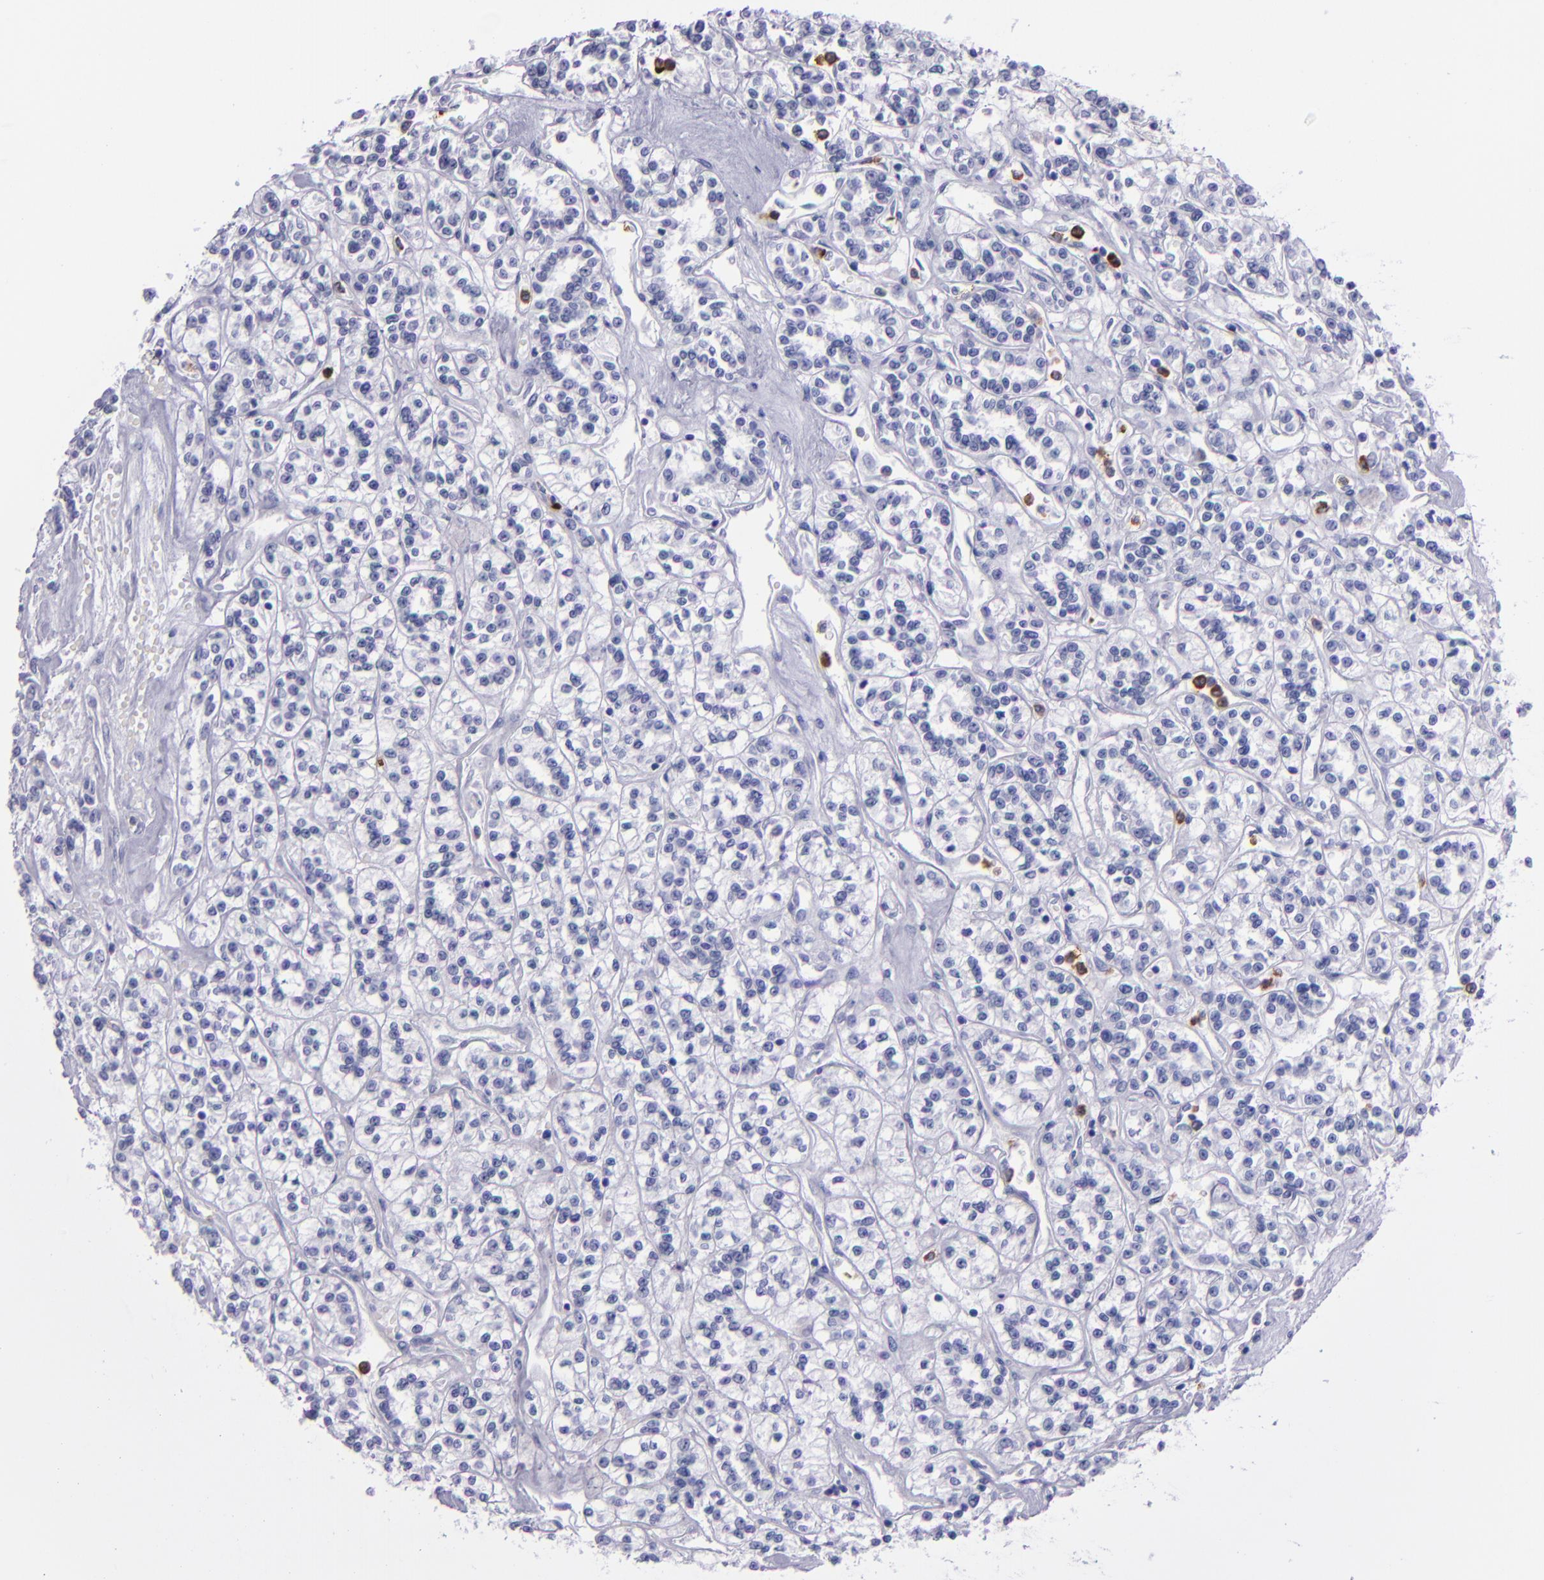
{"staining": {"intensity": "negative", "quantity": "none", "location": "none"}, "tissue": "renal cancer", "cell_type": "Tumor cells", "image_type": "cancer", "snomed": [{"axis": "morphology", "description": "Adenocarcinoma, NOS"}, {"axis": "topography", "description": "Kidney"}], "caption": "A high-resolution photomicrograph shows IHC staining of renal adenocarcinoma, which reveals no significant positivity in tumor cells.", "gene": "CR1", "patient": {"sex": "female", "age": 76}}